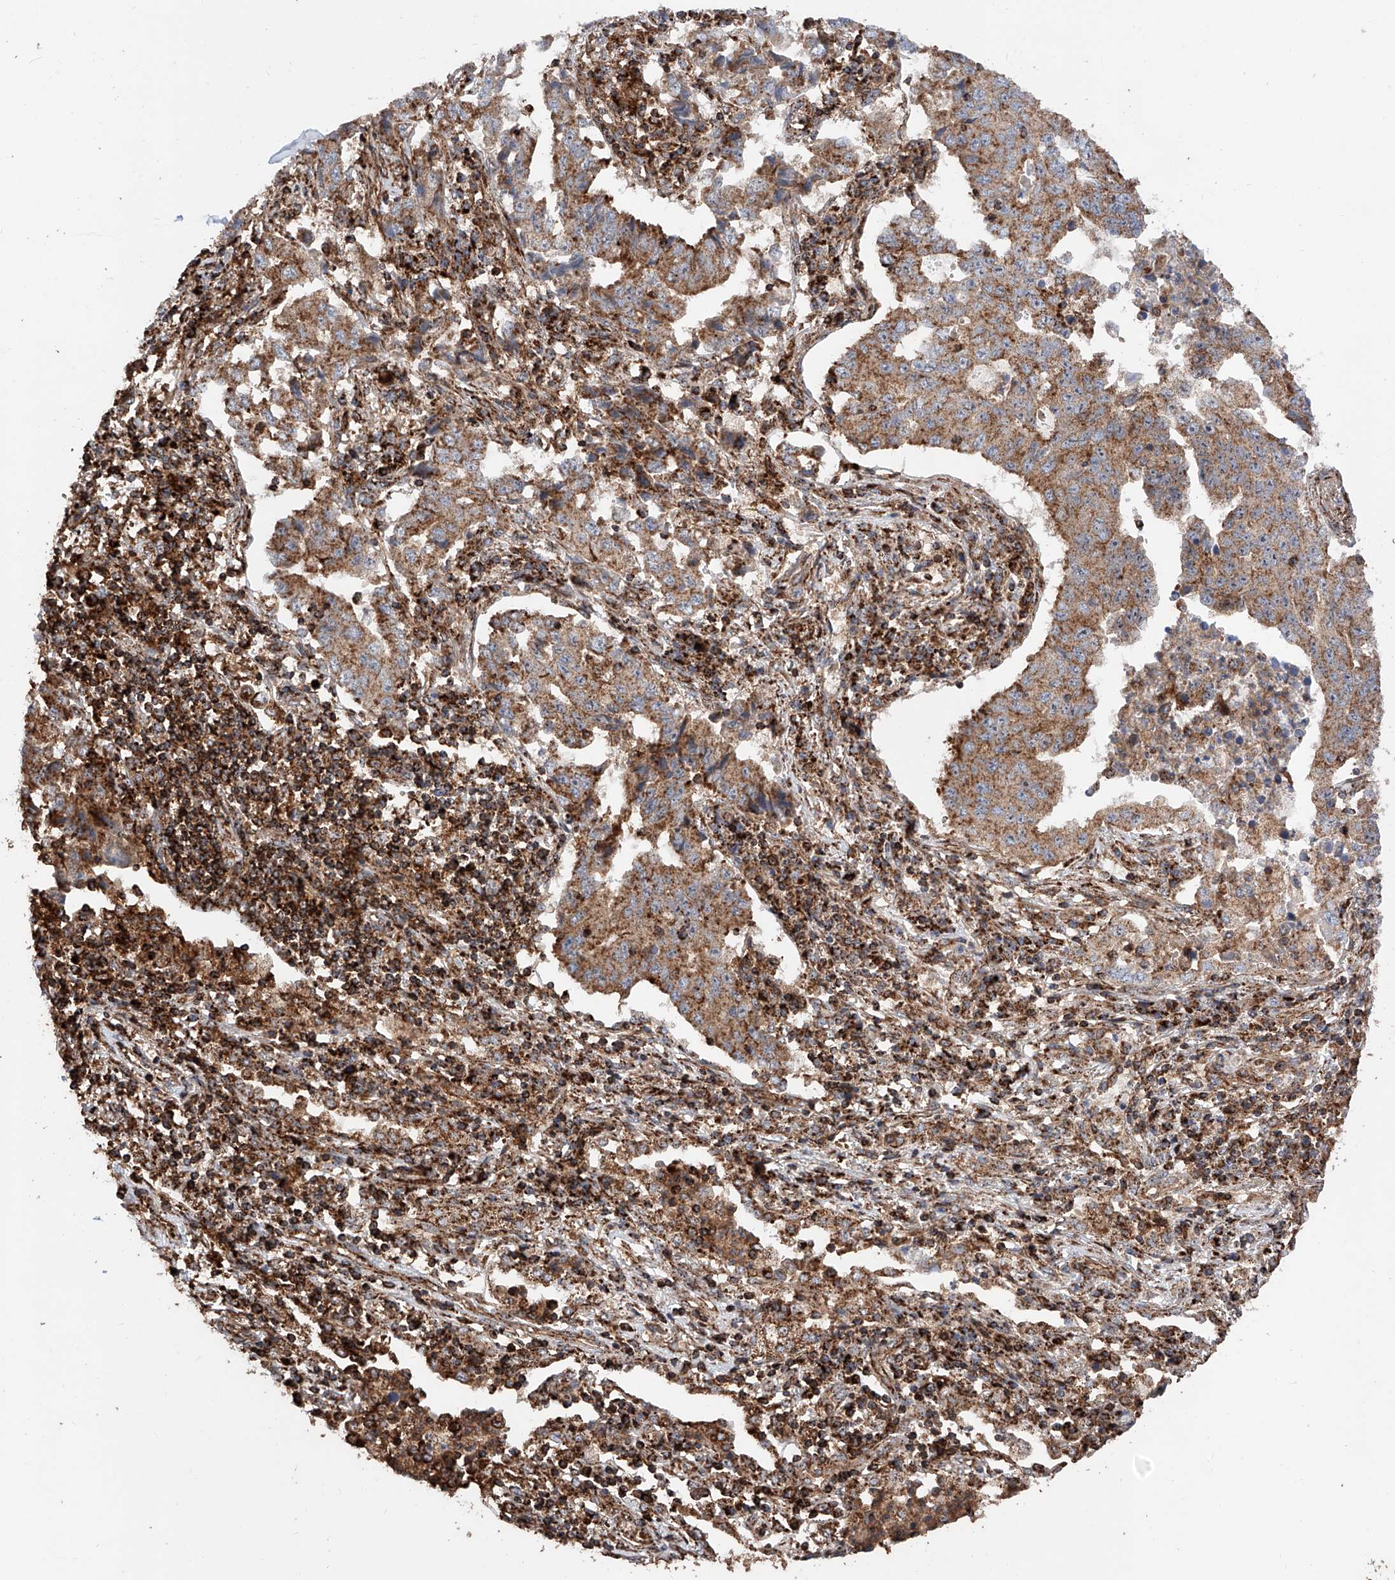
{"staining": {"intensity": "moderate", "quantity": ">75%", "location": "cytoplasmic/membranous"}, "tissue": "lung cancer", "cell_type": "Tumor cells", "image_type": "cancer", "snomed": [{"axis": "morphology", "description": "Adenocarcinoma, NOS"}, {"axis": "topography", "description": "Lung"}], "caption": "Human lung cancer stained with a protein marker reveals moderate staining in tumor cells.", "gene": "PISD", "patient": {"sex": "female", "age": 51}}